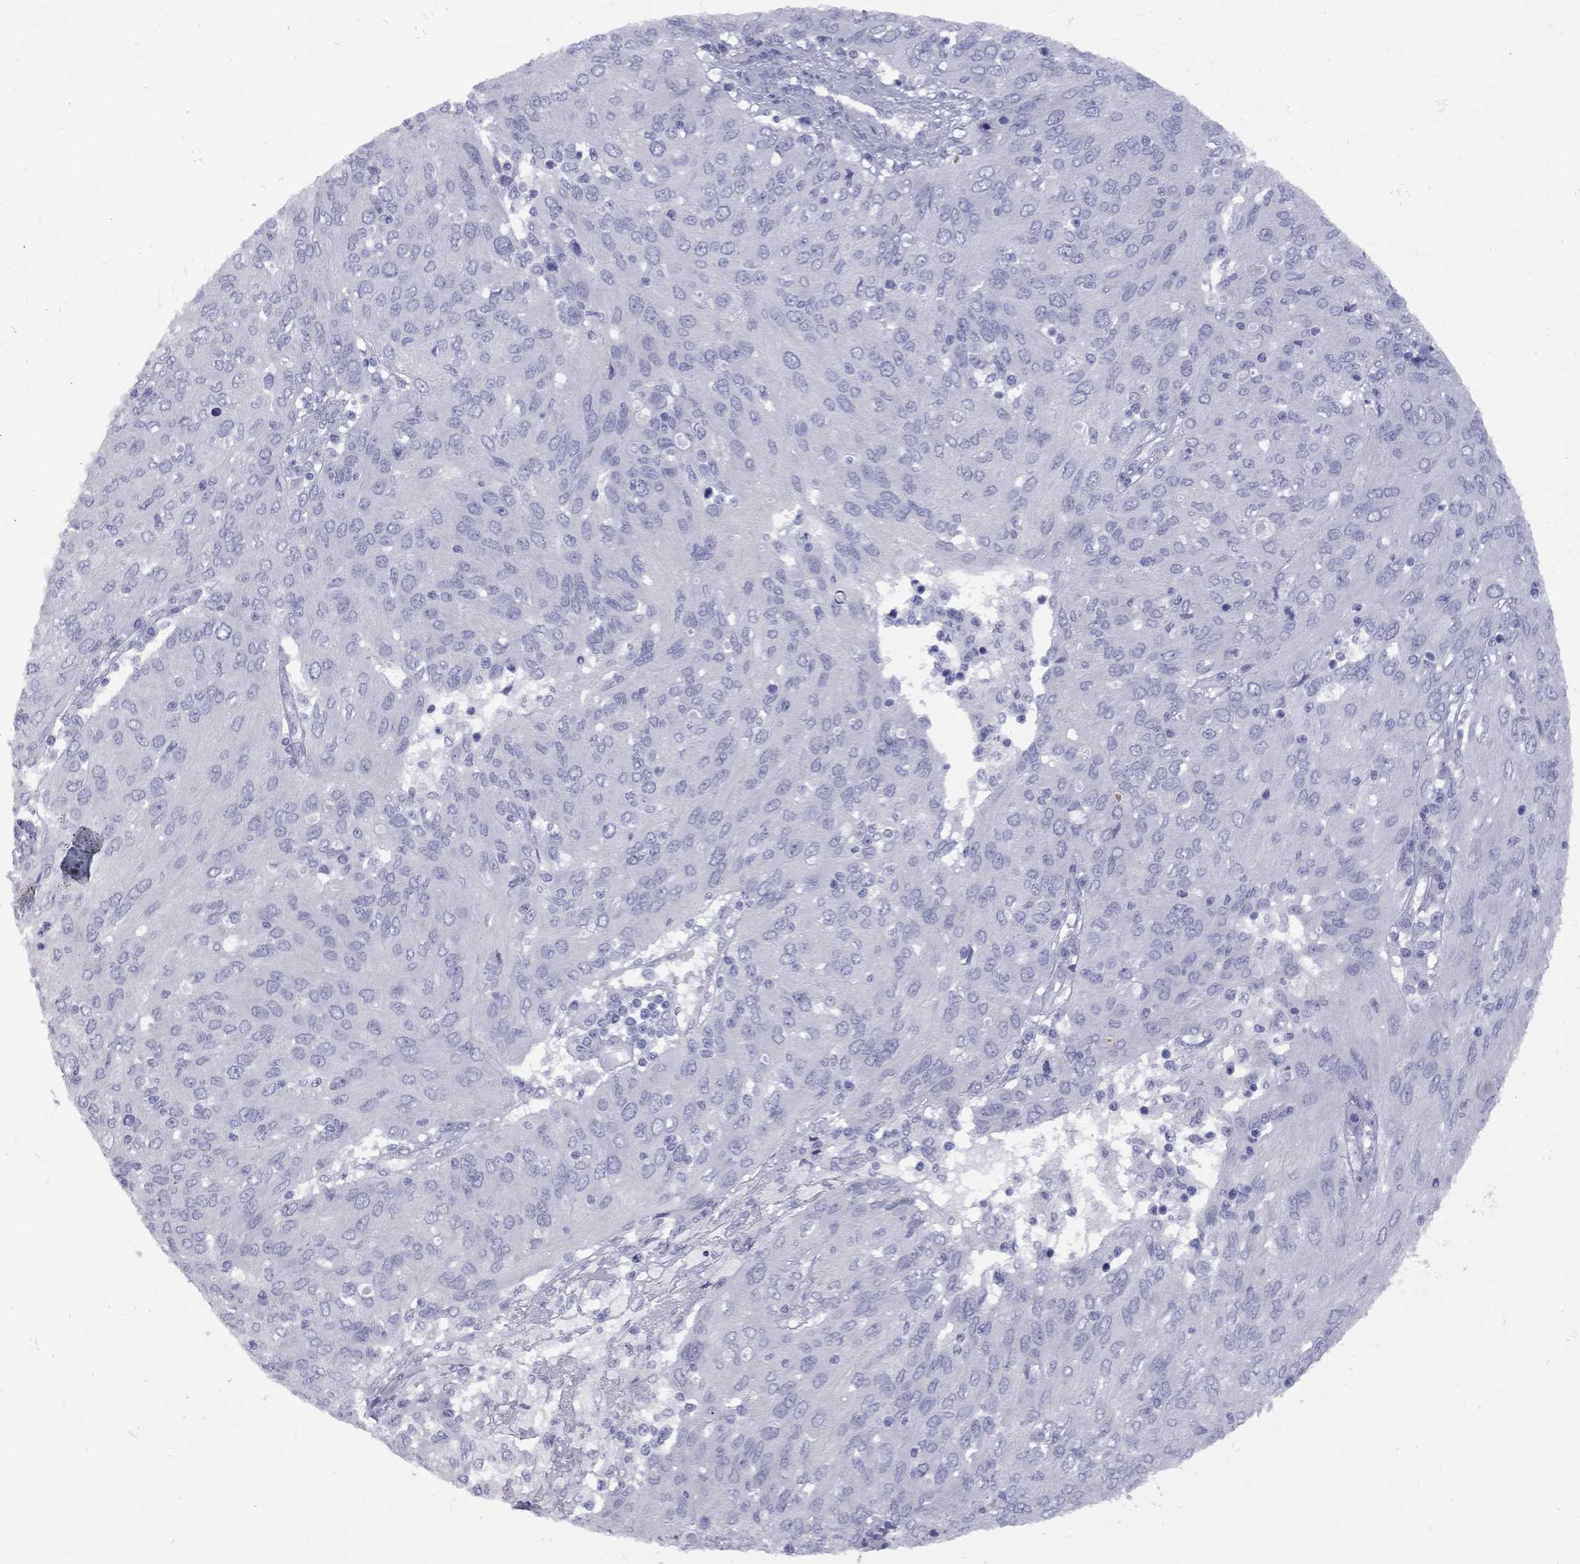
{"staining": {"intensity": "negative", "quantity": "none", "location": "none"}, "tissue": "ovarian cancer", "cell_type": "Tumor cells", "image_type": "cancer", "snomed": [{"axis": "morphology", "description": "Carcinoma, endometroid"}, {"axis": "topography", "description": "Ovary"}], "caption": "This is an IHC histopathology image of endometroid carcinoma (ovarian). There is no staining in tumor cells.", "gene": "EPPIN", "patient": {"sex": "female", "age": 50}}